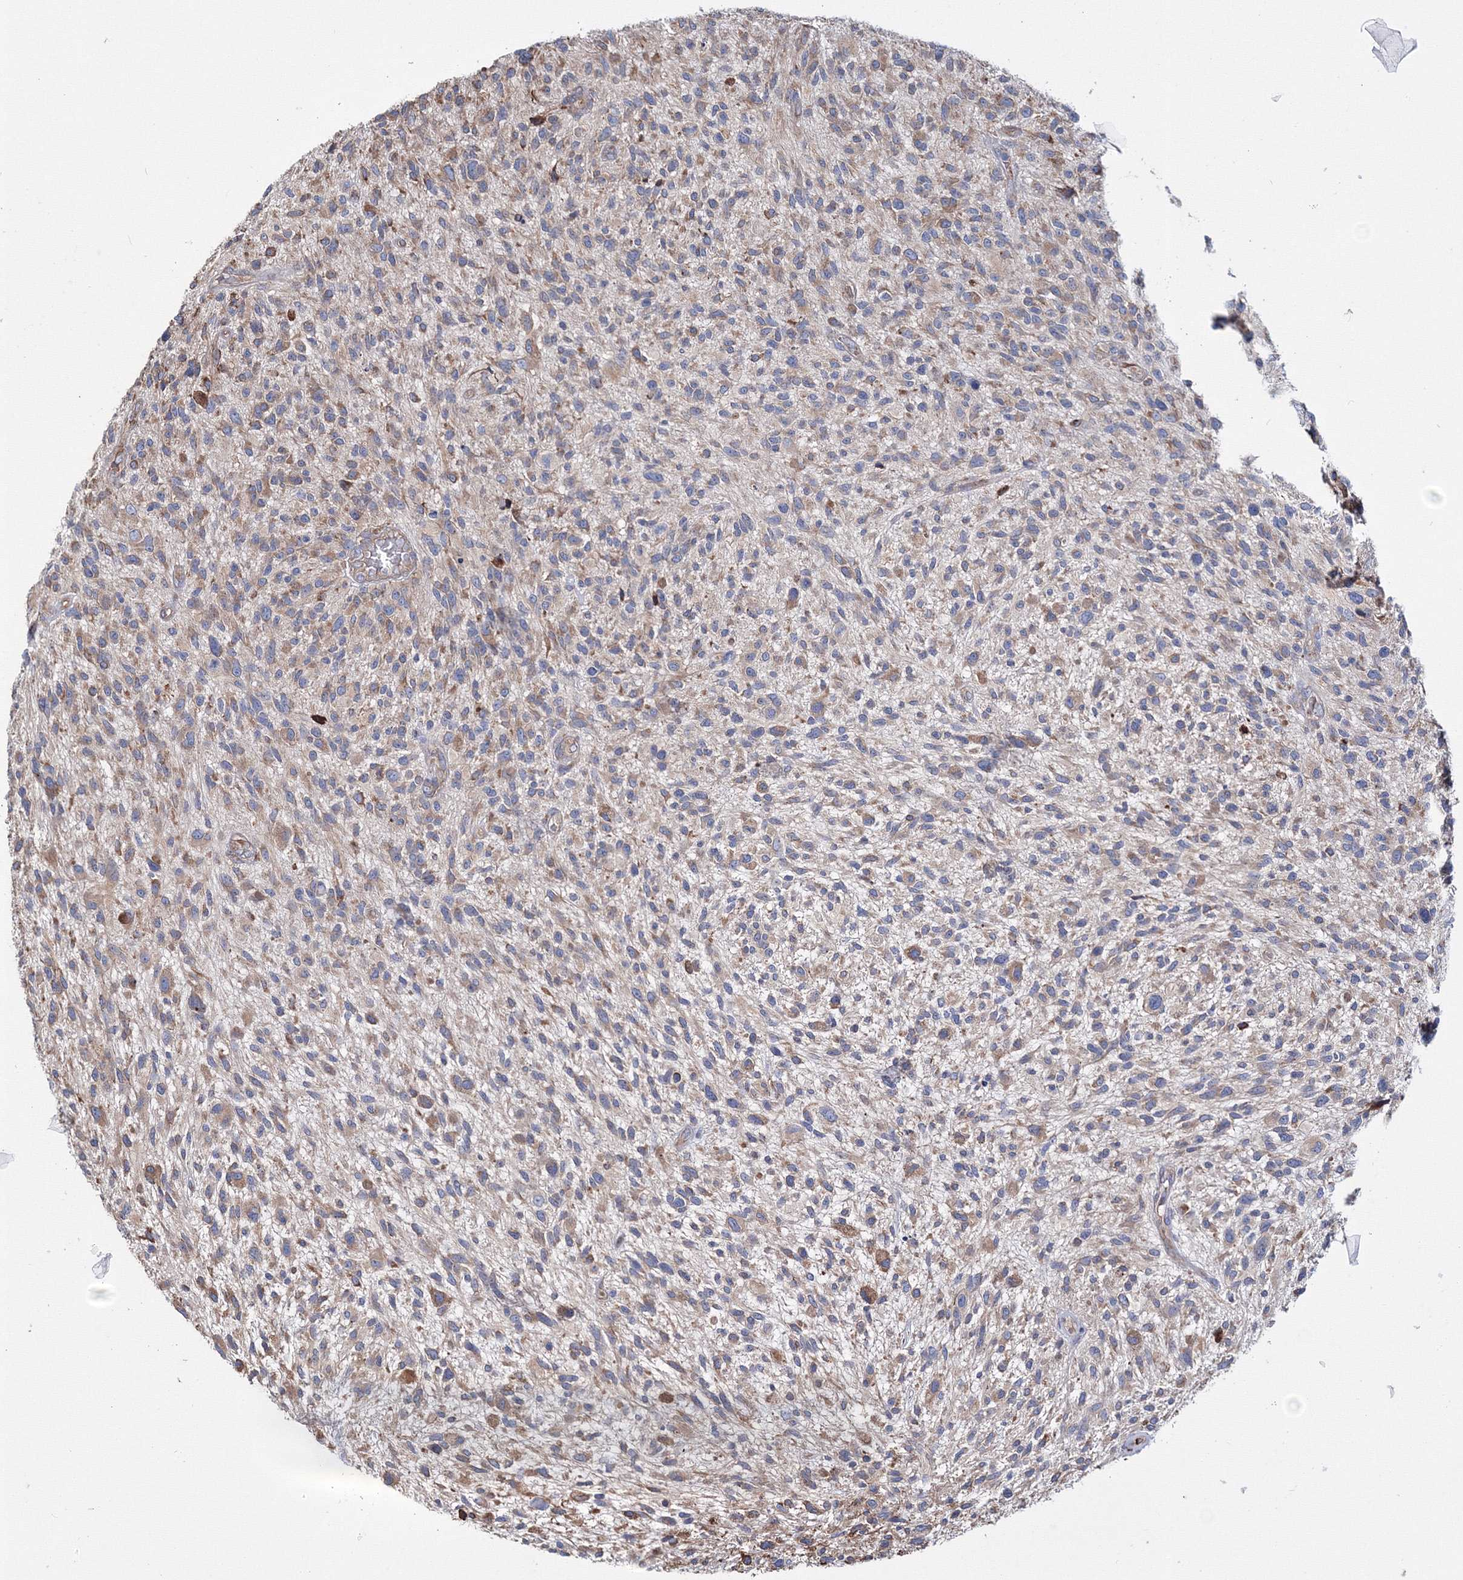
{"staining": {"intensity": "weak", "quantity": "25%-75%", "location": "cytoplasmic/membranous"}, "tissue": "glioma", "cell_type": "Tumor cells", "image_type": "cancer", "snomed": [{"axis": "morphology", "description": "Glioma, malignant, High grade"}, {"axis": "topography", "description": "Brain"}], "caption": "Immunohistochemistry (IHC) of malignant high-grade glioma shows low levels of weak cytoplasmic/membranous staining in approximately 25%-75% of tumor cells.", "gene": "VPS8", "patient": {"sex": "male", "age": 47}}